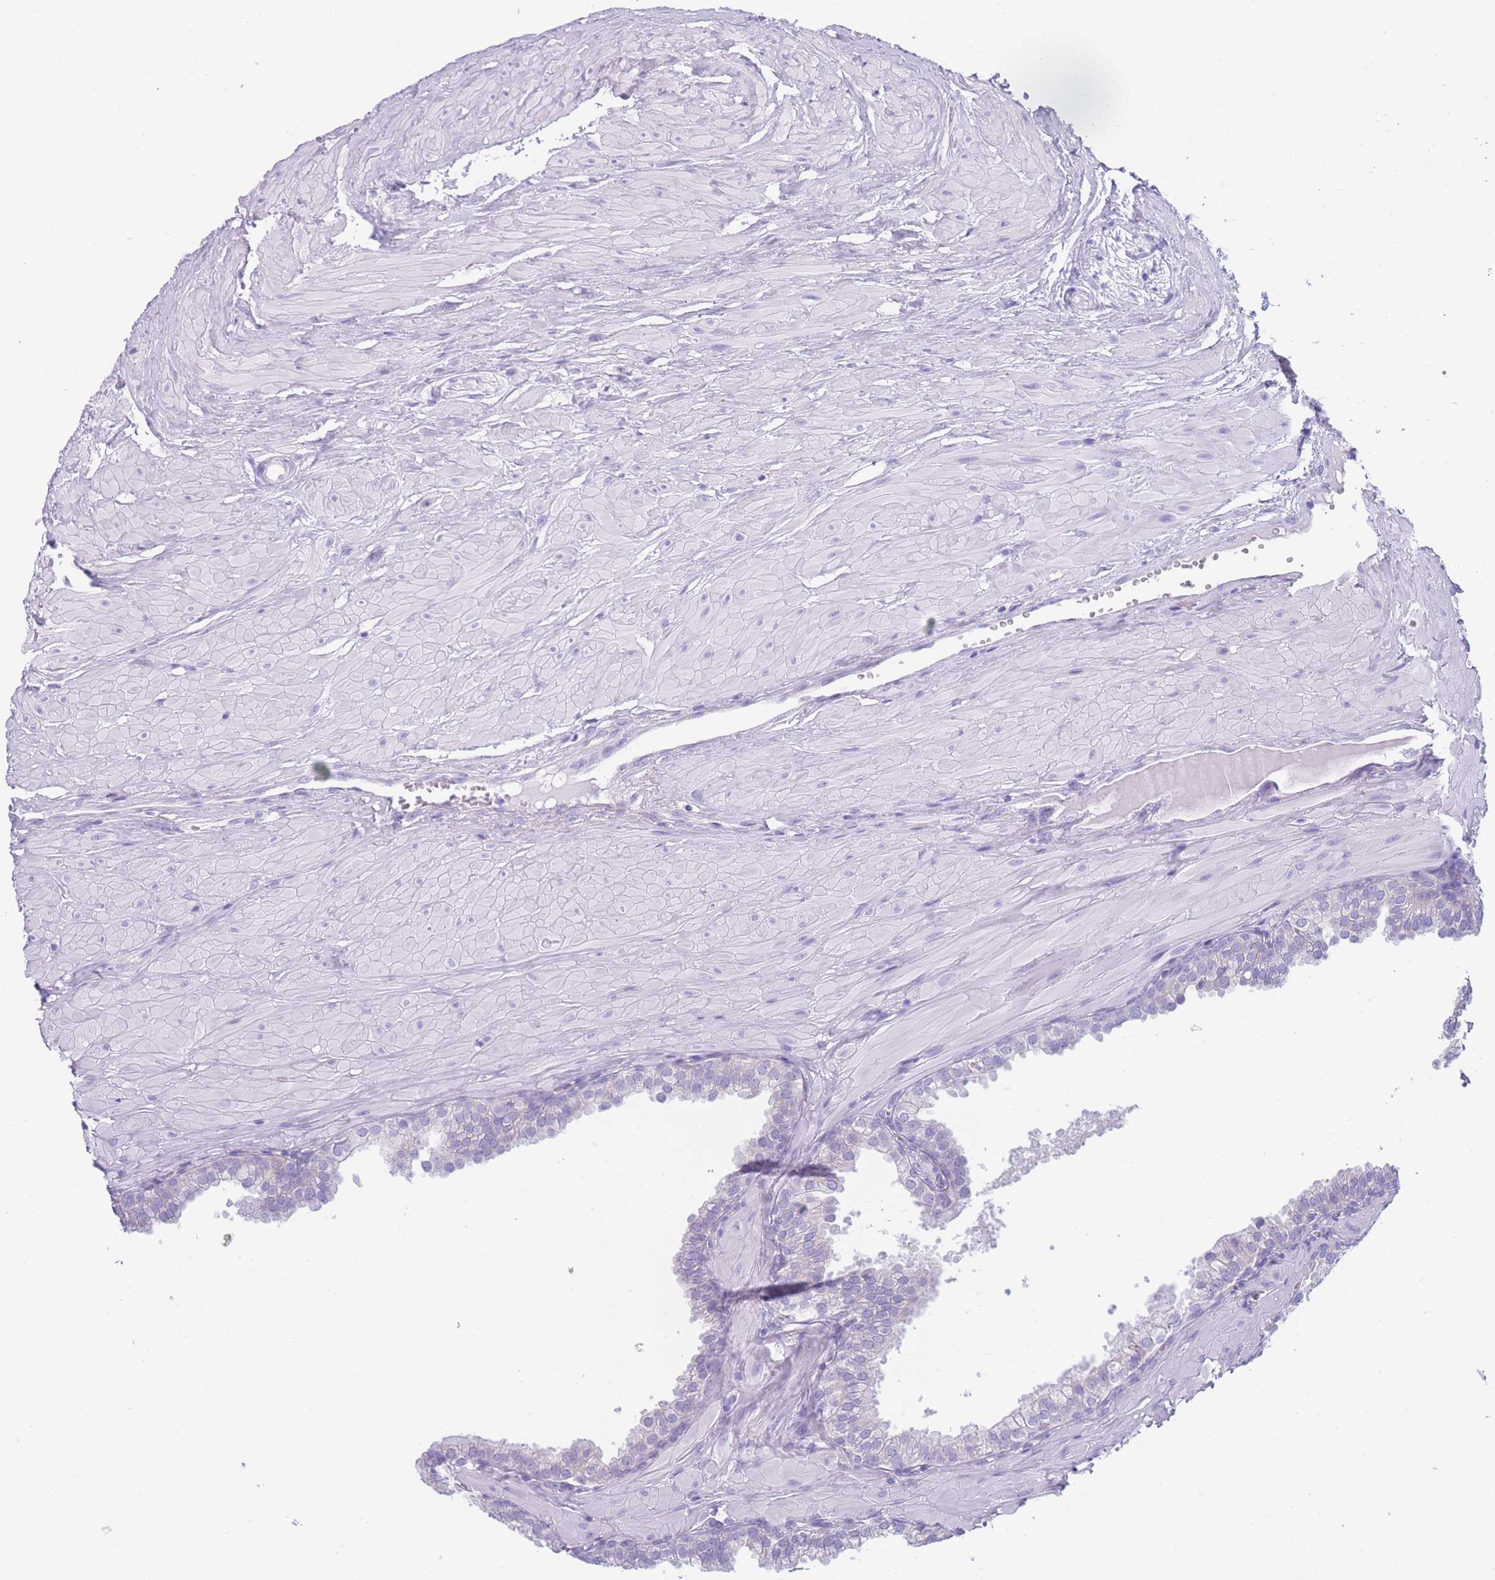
{"staining": {"intensity": "negative", "quantity": "none", "location": "none"}, "tissue": "prostate", "cell_type": "Glandular cells", "image_type": "normal", "snomed": [{"axis": "morphology", "description": "Normal tissue, NOS"}, {"axis": "topography", "description": "Prostate"}, {"axis": "topography", "description": "Peripheral nerve tissue"}], "caption": "IHC image of unremarkable prostate: prostate stained with DAB (3,3'-diaminobenzidine) displays no significant protein positivity in glandular cells.", "gene": "XKR8", "patient": {"sex": "male", "age": 55}}